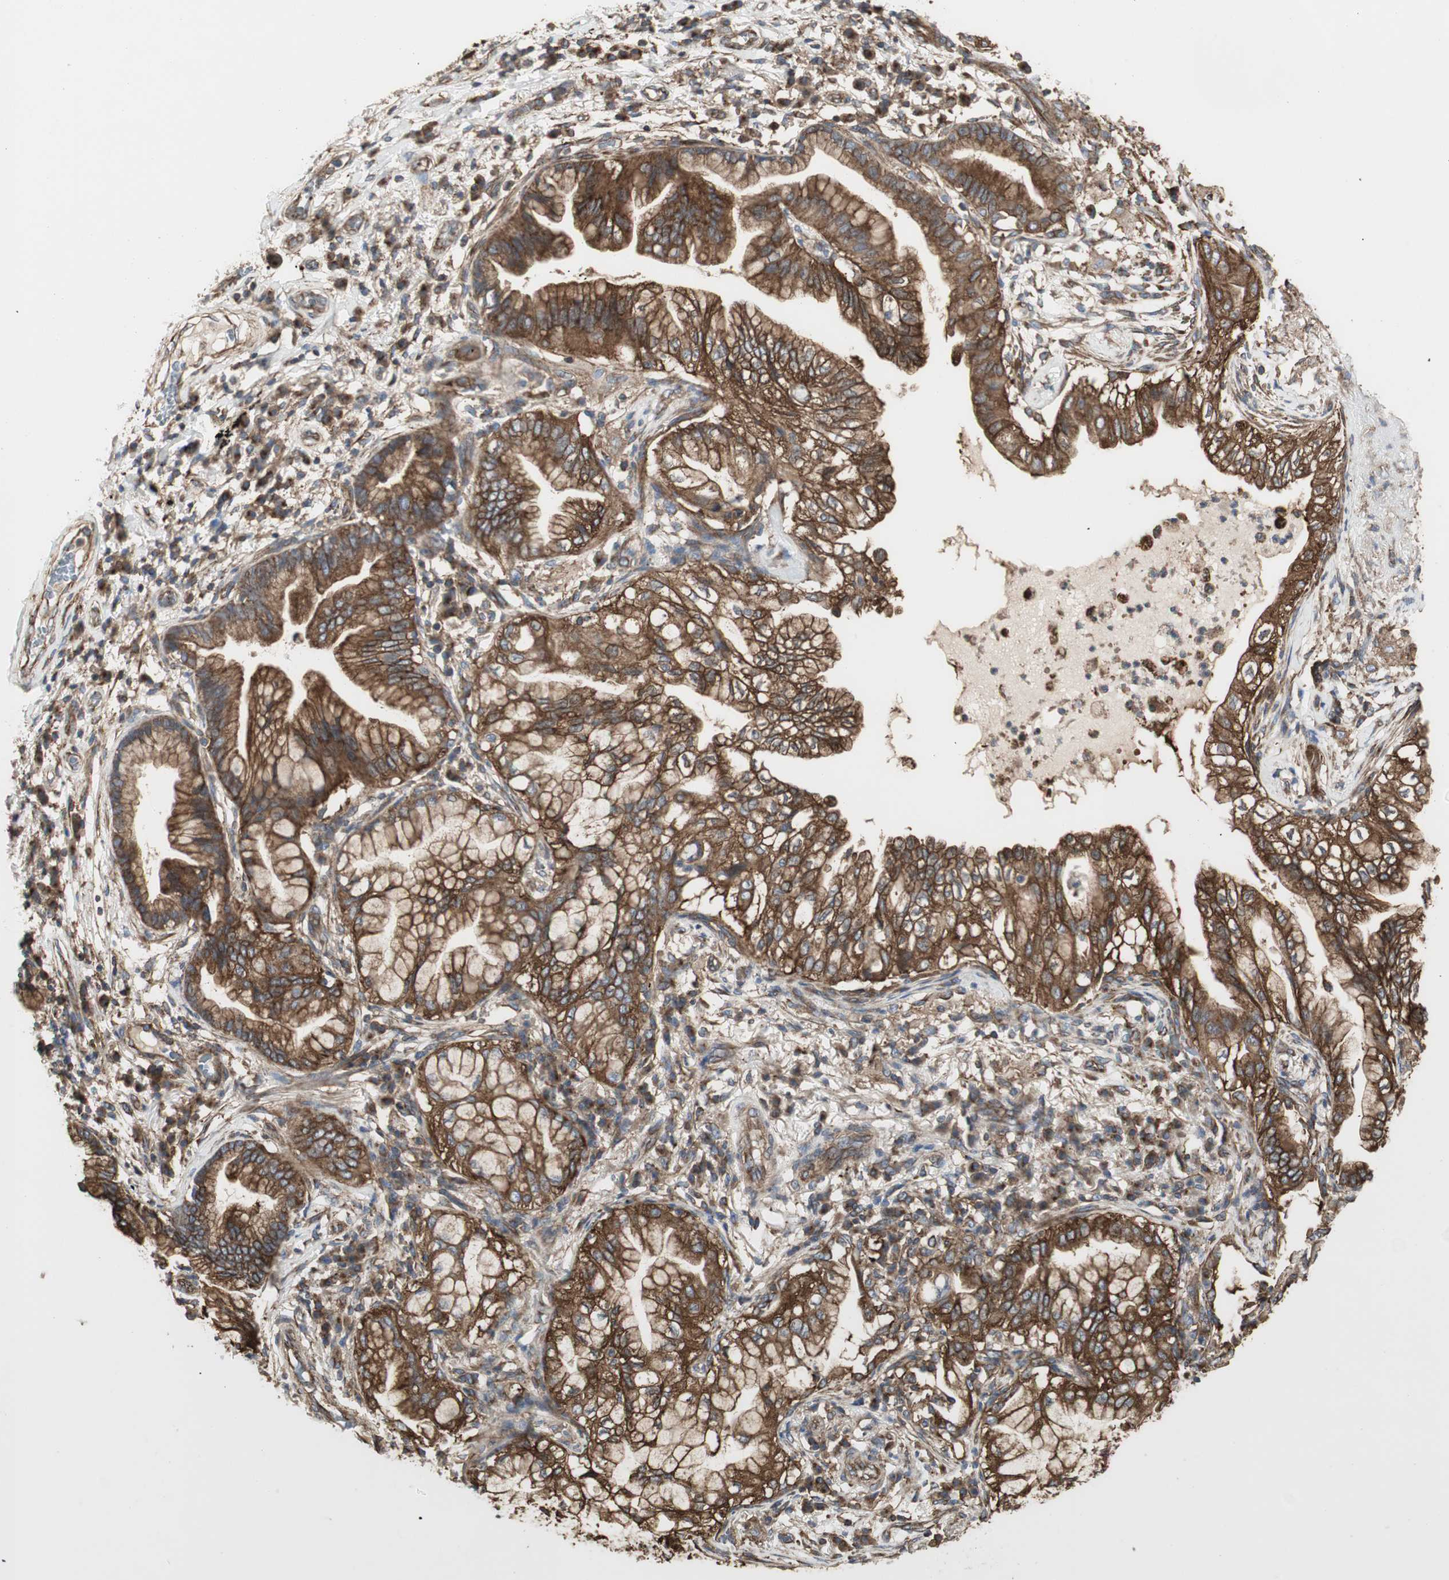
{"staining": {"intensity": "strong", "quantity": ">75%", "location": "cytoplasmic/membranous"}, "tissue": "lung cancer", "cell_type": "Tumor cells", "image_type": "cancer", "snomed": [{"axis": "morphology", "description": "Adenocarcinoma, NOS"}, {"axis": "topography", "description": "Lung"}], "caption": "Tumor cells show high levels of strong cytoplasmic/membranous expression in about >75% of cells in human lung adenocarcinoma. The protein is stained brown, and the nuclei are stained in blue (DAB (3,3'-diaminobenzidine) IHC with brightfield microscopy, high magnification).", "gene": "H6PD", "patient": {"sex": "female", "age": 70}}